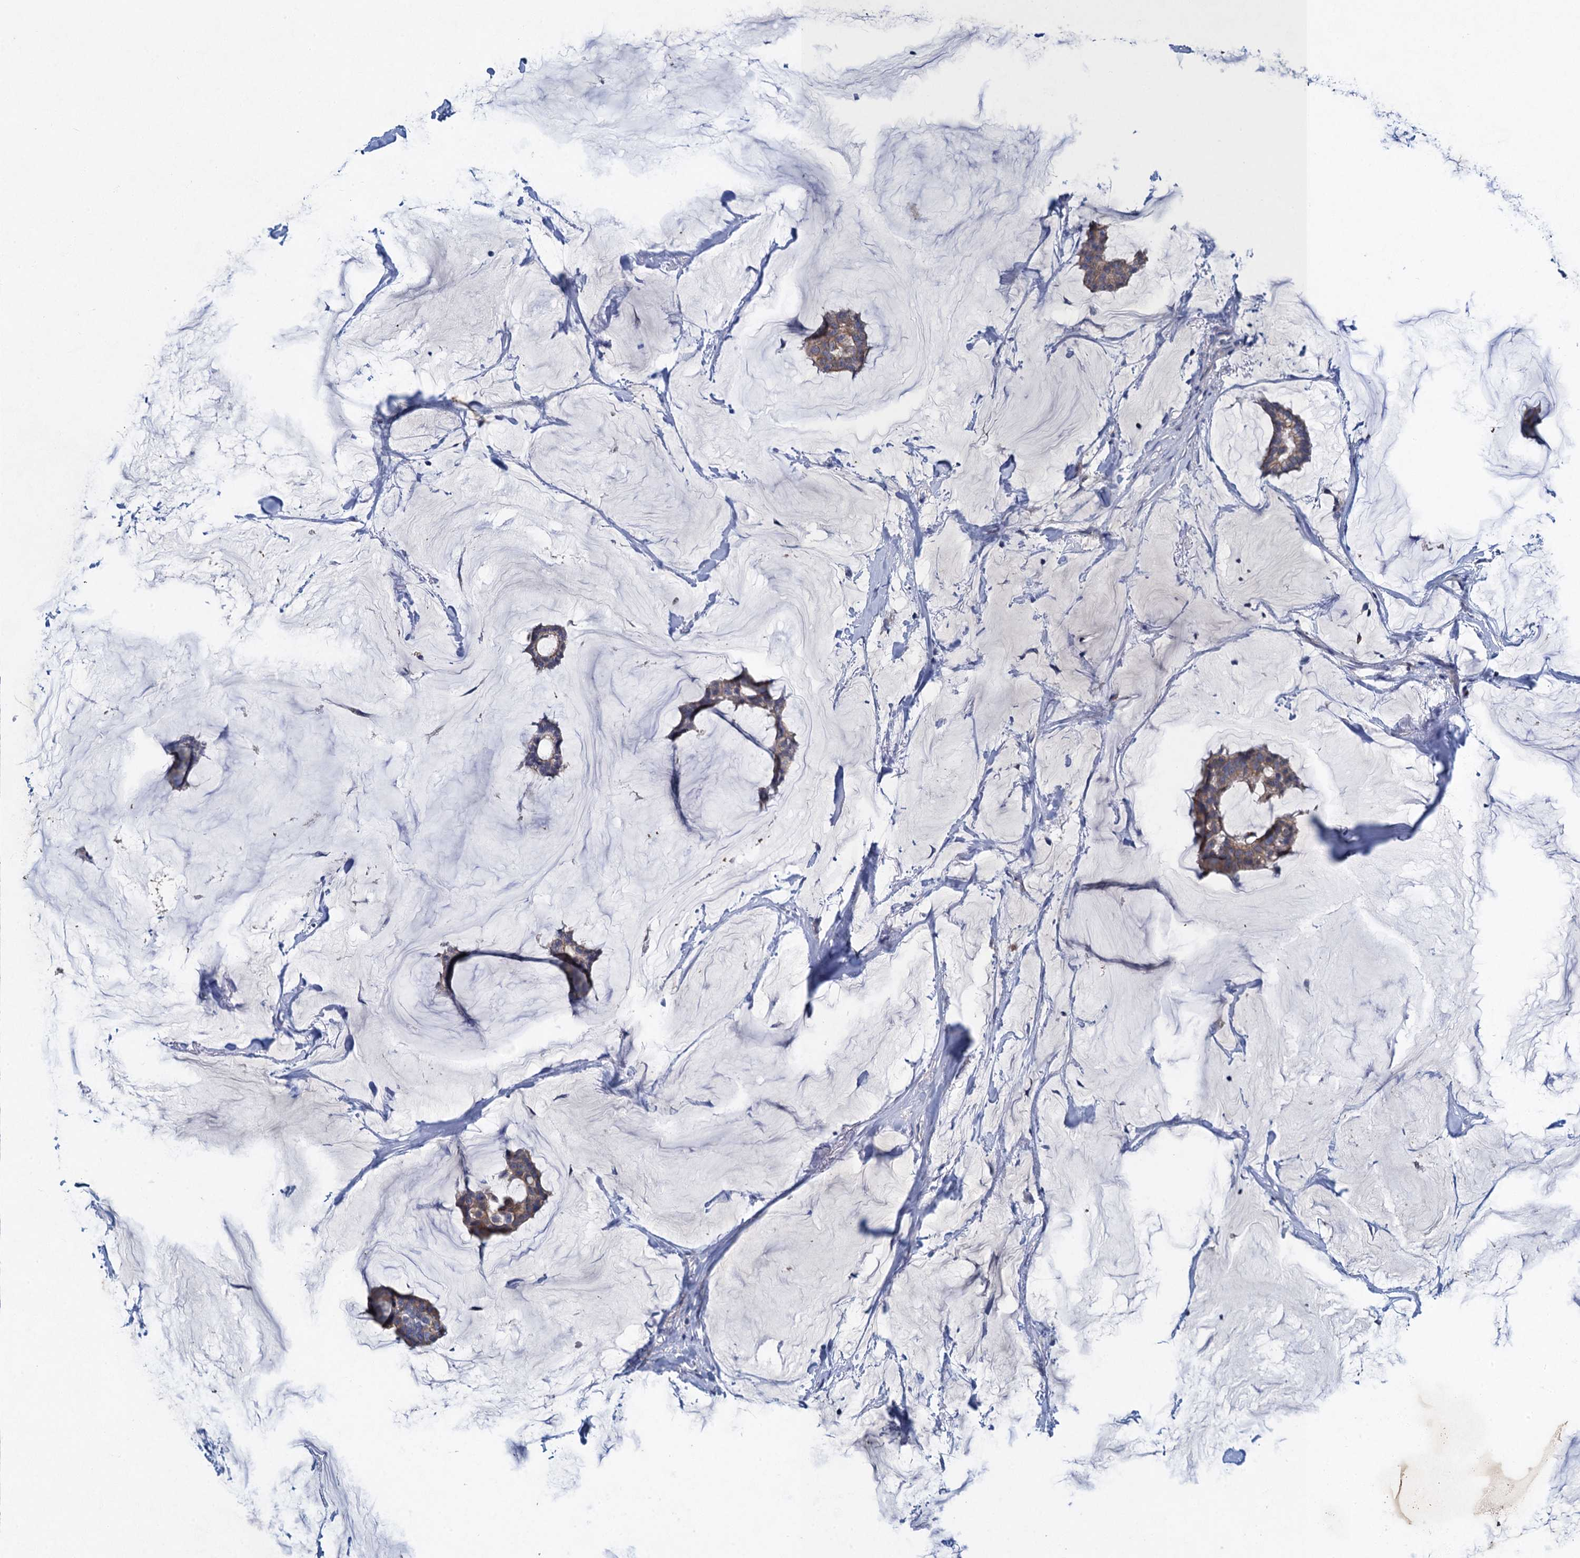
{"staining": {"intensity": "weak", "quantity": ">75%", "location": "cytoplasmic/membranous"}, "tissue": "breast cancer", "cell_type": "Tumor cells", "image_type": "cancer", "snomed": [{"axis": "morphology", "description": "Duct carcinoma"}, {"axis": "topography", "description": "Breast"}], "caption": "Immunohistochemical staining of invasive ductal carcinoma (breast) demonstrates low levels of weak cytoplasmic/membranous protein staining in about >75% of tumor cells.", "gene": "ATOSA", "patient": {"sex": "female", "age": 93}}